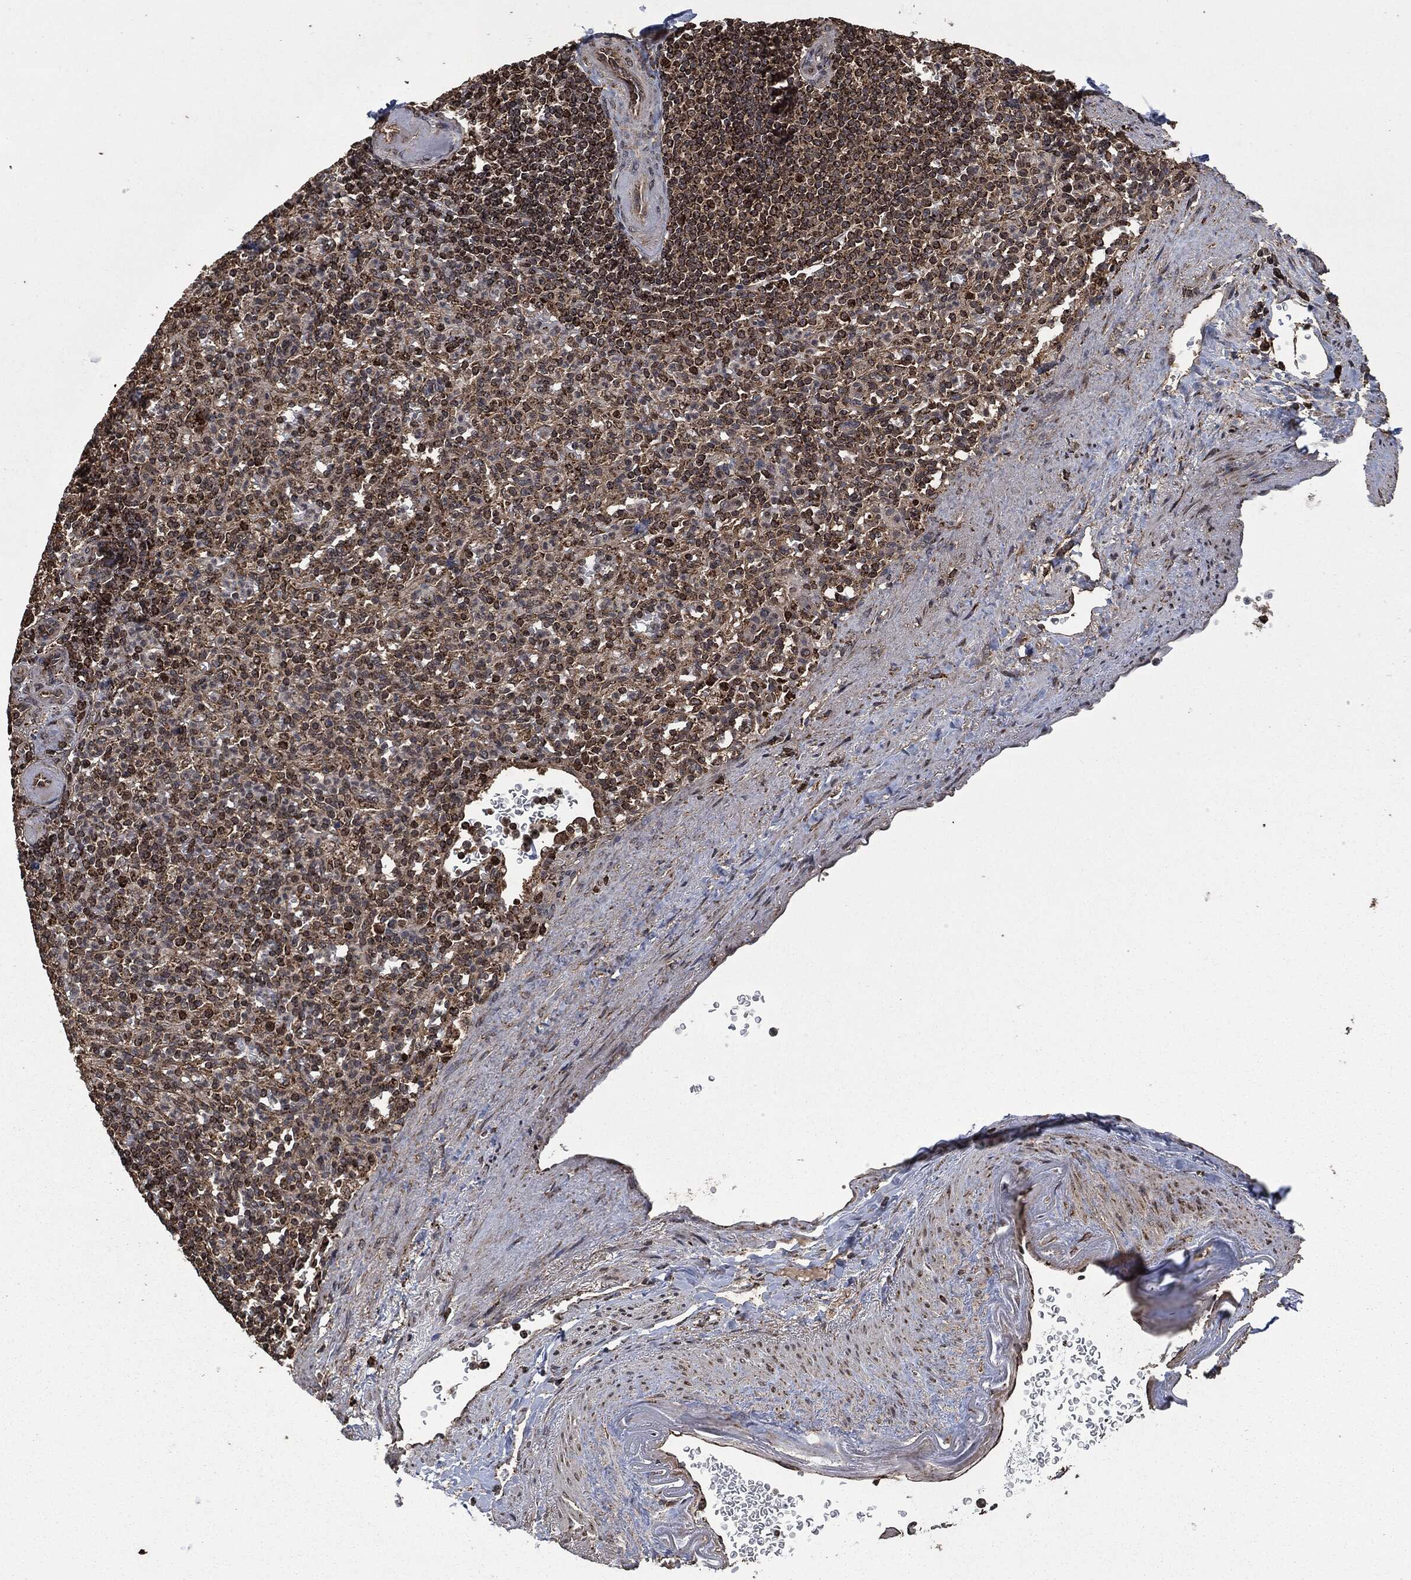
{"staining": {"intensity": "moderate", "quantity": "<25%", "location": "cytoplasmic/membranous"}, "tissue": "spleen", "cell_type": "Cells in red pulp", "image_type": "normal", "snomed": [{"axis": "morphology", "description": "Normal tissue, NOS"}, {"axis": "topography", "description": "Spleen"}], "caption": "Protein staining of normal spleen reveals moderate cytoplasmic/membranous staining in approximately <25% of cells in red pulp.", "gene": "LIG3", "patient": {"sex": "female", "age": 74}}